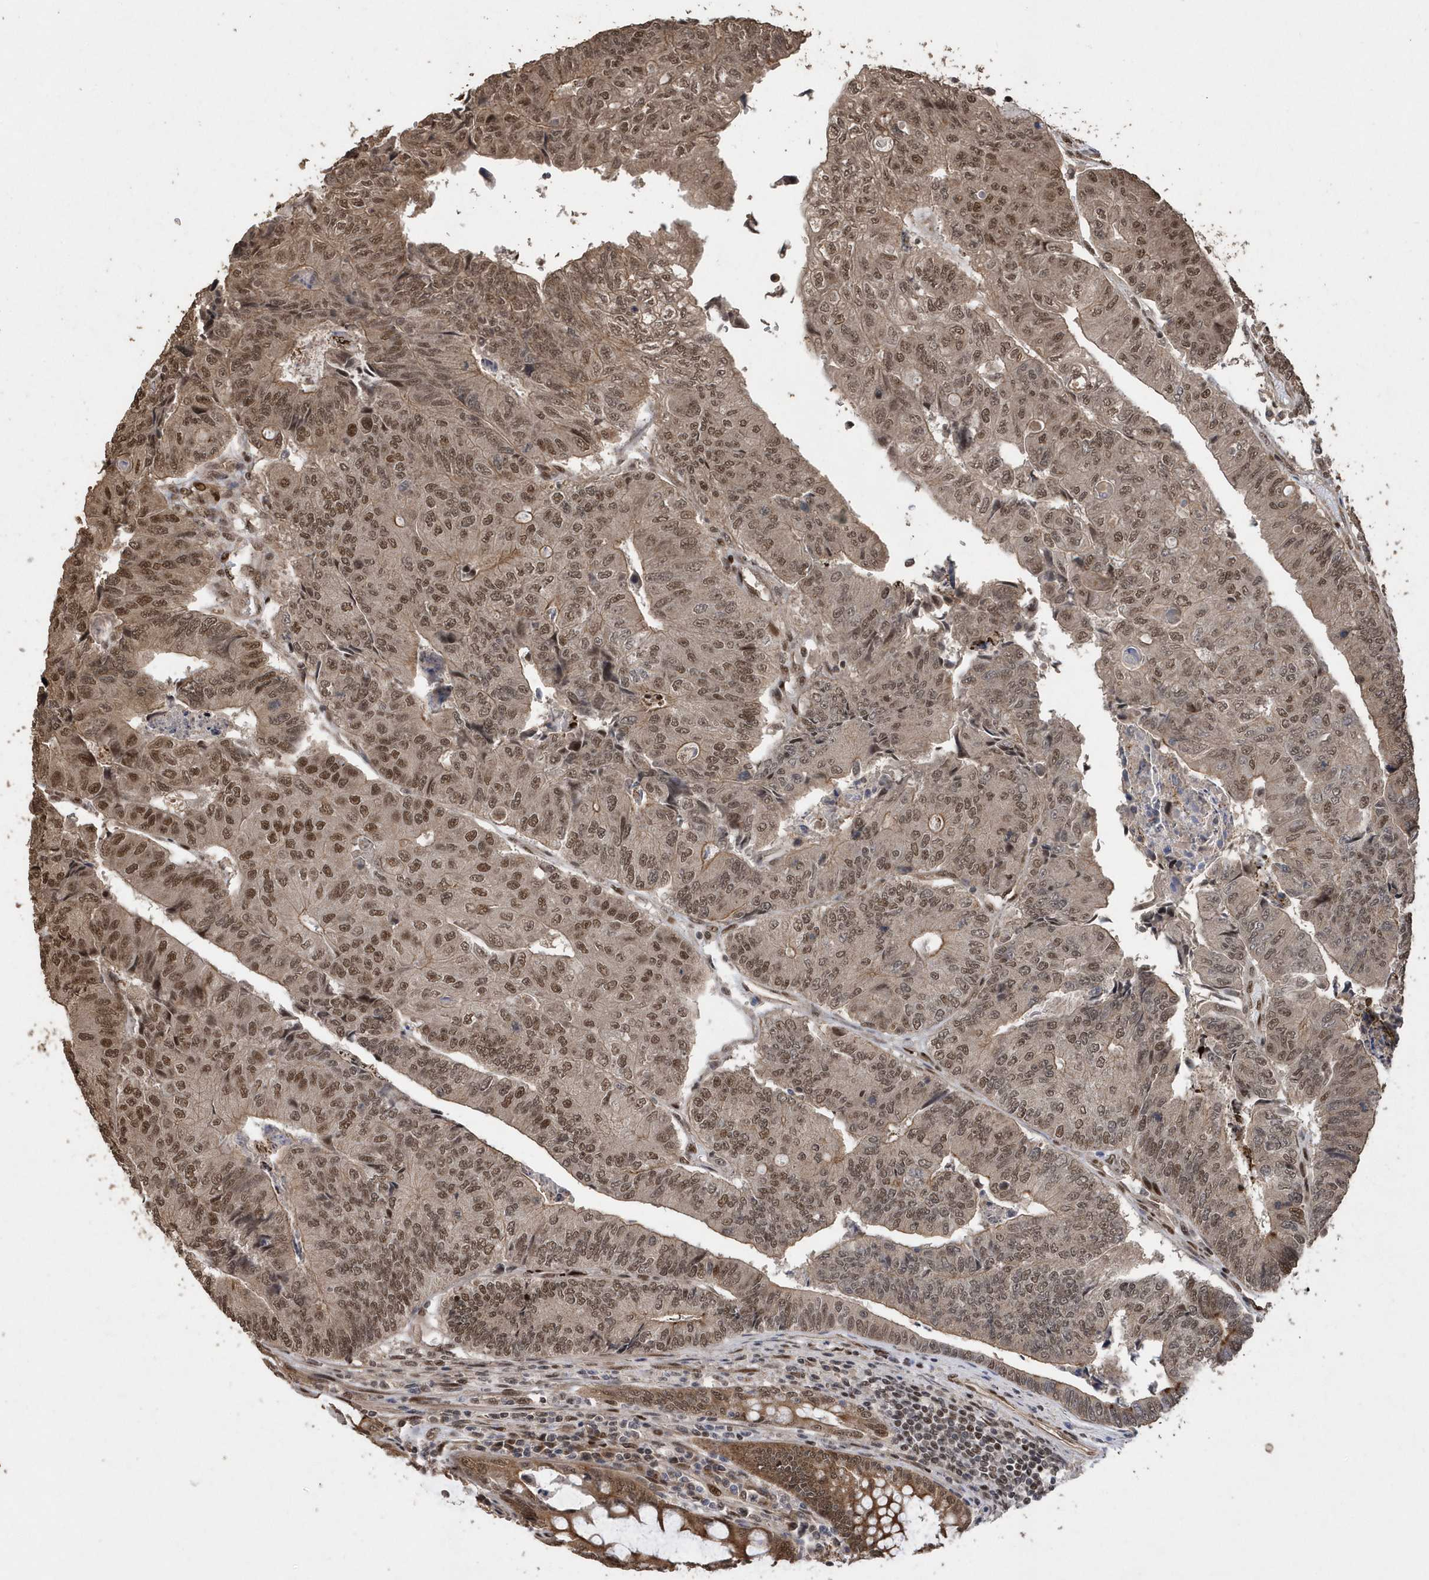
{"staining": {"intensity": "moderate", "quantity": ">75%", "location": "nuclear"}, "tissue": "colorectal cancer", "cell_type": "Tumor cells", "image_type": "cancer", "snomed": [{"axis": "morphology", "description": "Adenocarcinoma, NOS"}, {"axis": "topography", "description": "Colon"}], "caption": "This is a histology image of immunohistochemistry staining of adenocarcinoma (colorectal), which shows moderate staining in the nuclear of tumor cells.", "gene": "INTS12", "patient": {"sex": "female", "age": 67}}